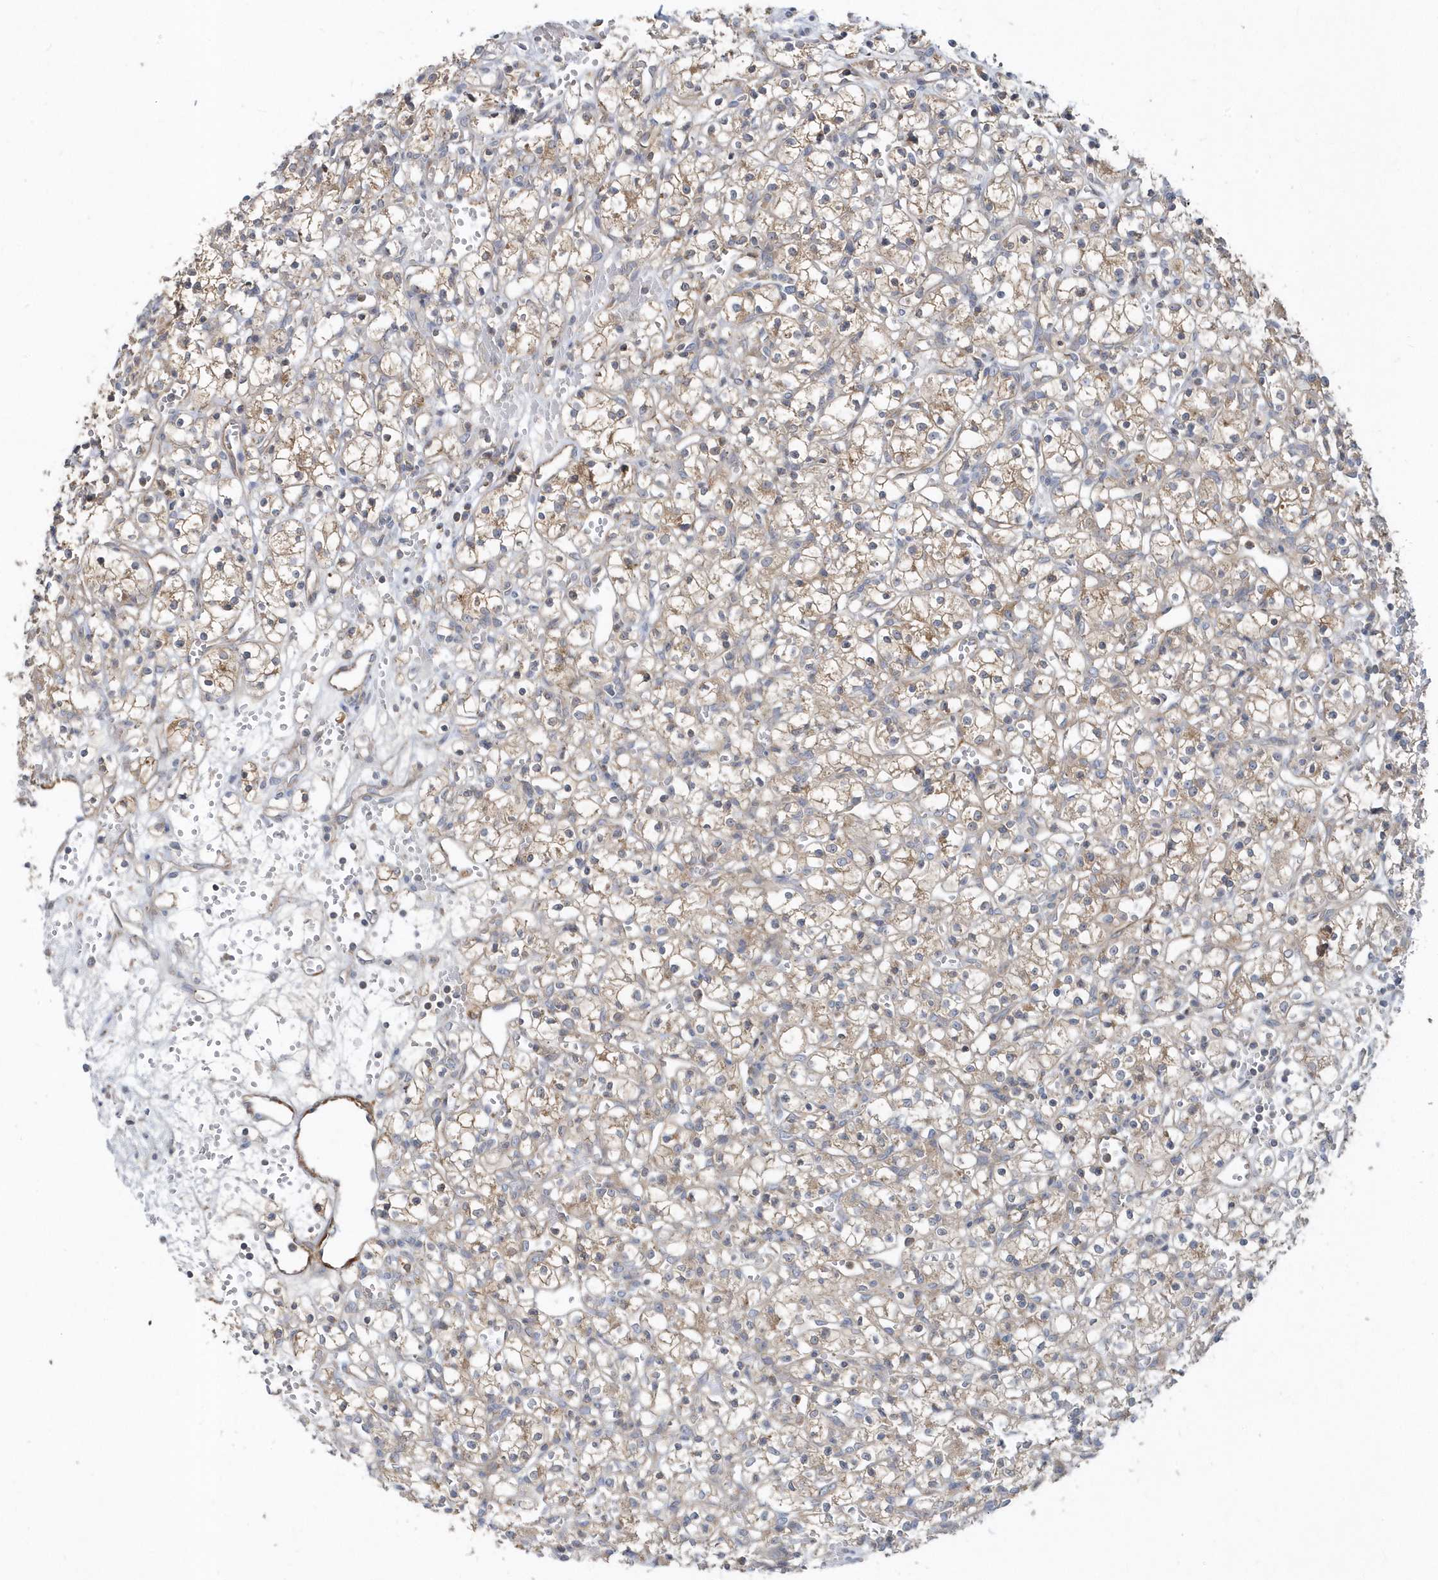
{"staining": {"intensity": "moderate", "quantity": "25%-75%", "location": "cytoplasmic/membranous"}, "tissue": "renal cancer", "cell_type": "Tumor cells", "image_type": "cancer", "snomed": [{"axis": "morphology", "description": "Adenocarcinoma, NOS"}, {"axis": "topography", "description": "Kidney"}], "caption": "Renal cancer stained with DAB (3,3'-diaminobenzidine) immunohistochemistry (IHC) shows medium levels of moderate cytoplasmic/membranous positivity in about 25%-75% of tumor cells. (brown staining indicates protein expression, while blue staining denotes nuclei).", "gene": "LEXM", "patient": {"sex": "female", "age": 59}}